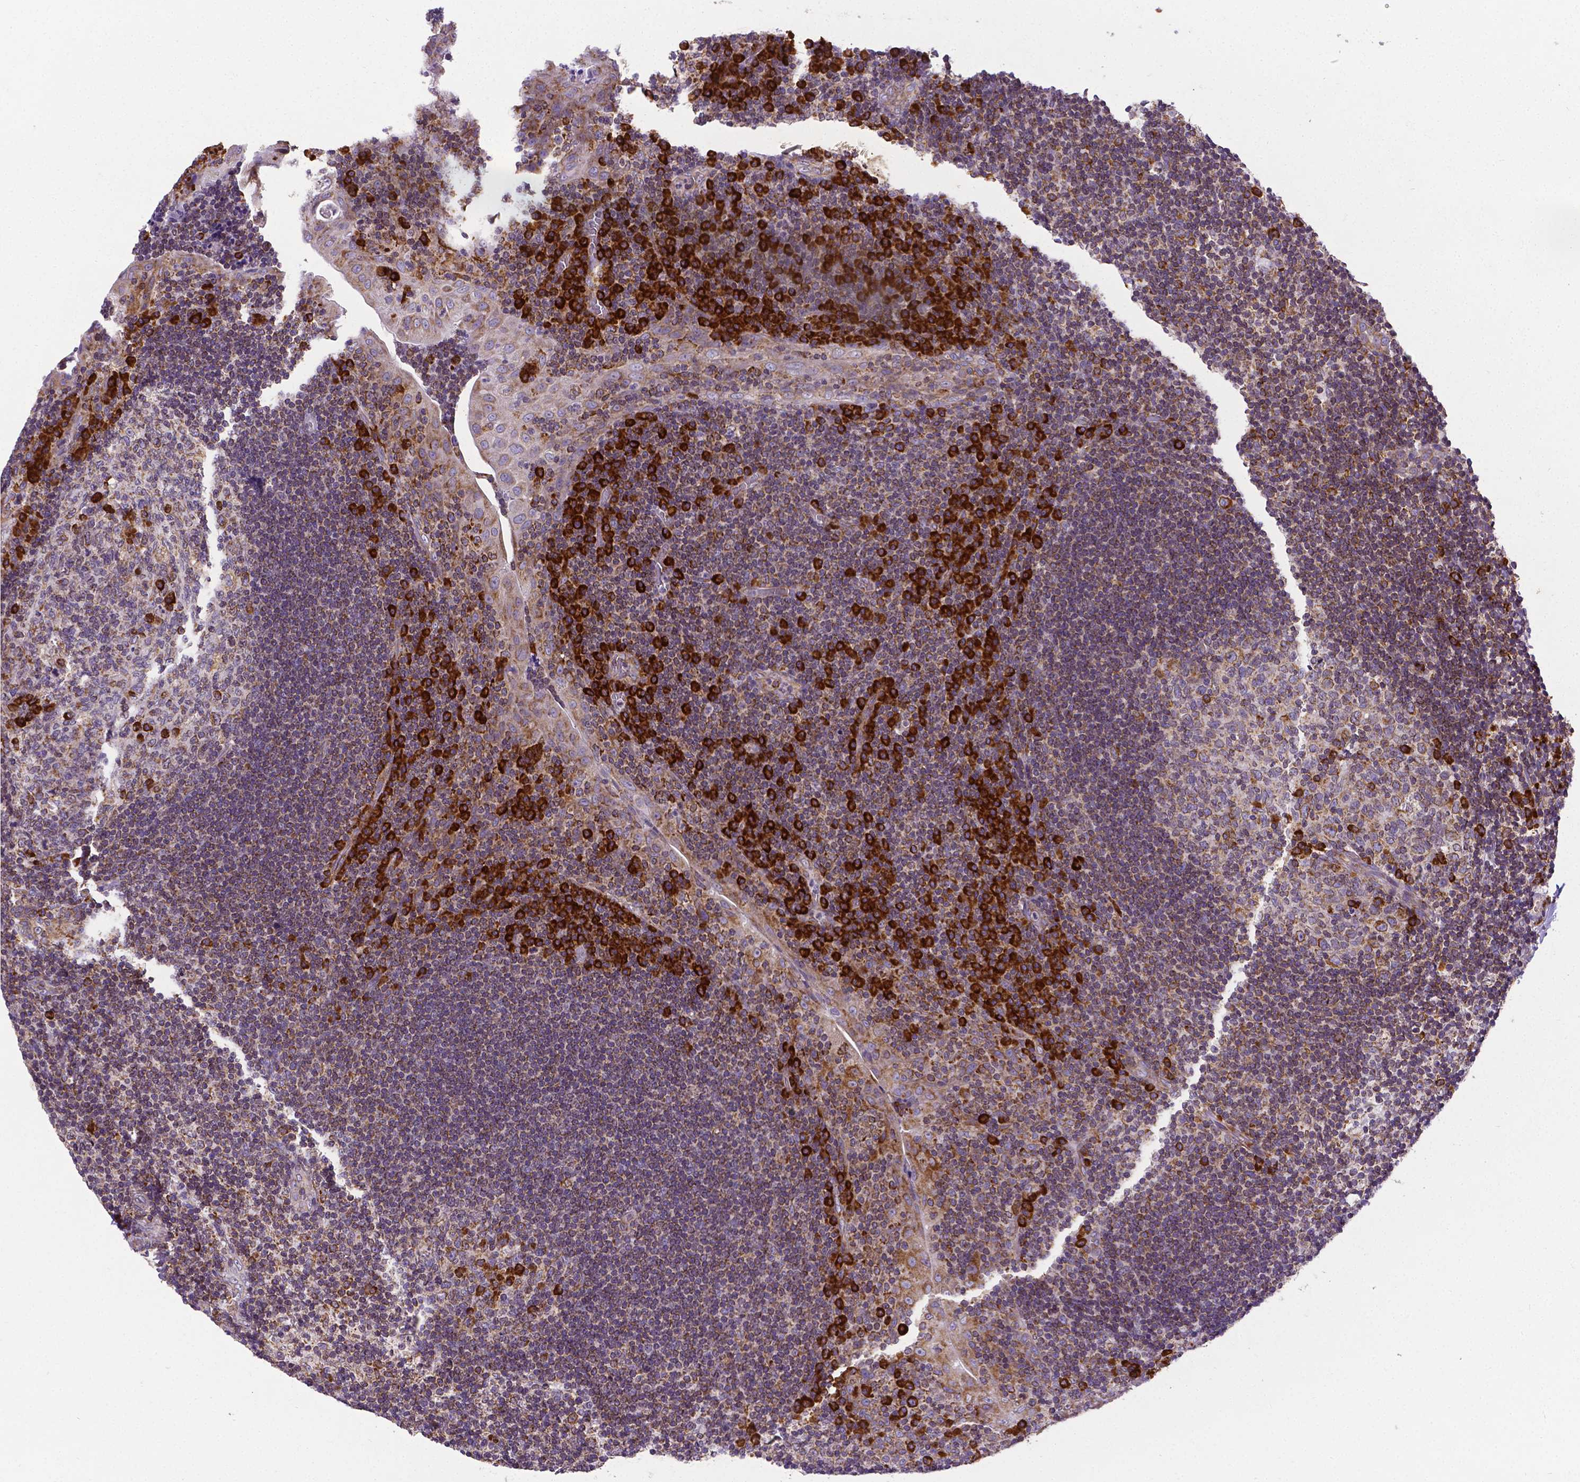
{"staining": {"intensity": "strong", "quantity": "<25%", "location": "cytoplasmic/membranous"}, "tissue": "tonsil", "cell_type": "Germinal center cells", "image_type": "normal", "snomed": [{"axis": "morphology", "description": "Normal tissue, NOS"}, {"axis": "topography", "description": "Tonsil"}], "caption": "IHC (DAB (3,3'-diaminobenzidine)) staining of normal human tonsil shows strong cytoplasmic/membranous protein expression in approximately <25% of germinal center cells. (Brightfield microscopy of DAB IHC at high magnification).", "gene": "MTDH", "patient": {"sex": "male", "age": 17}}